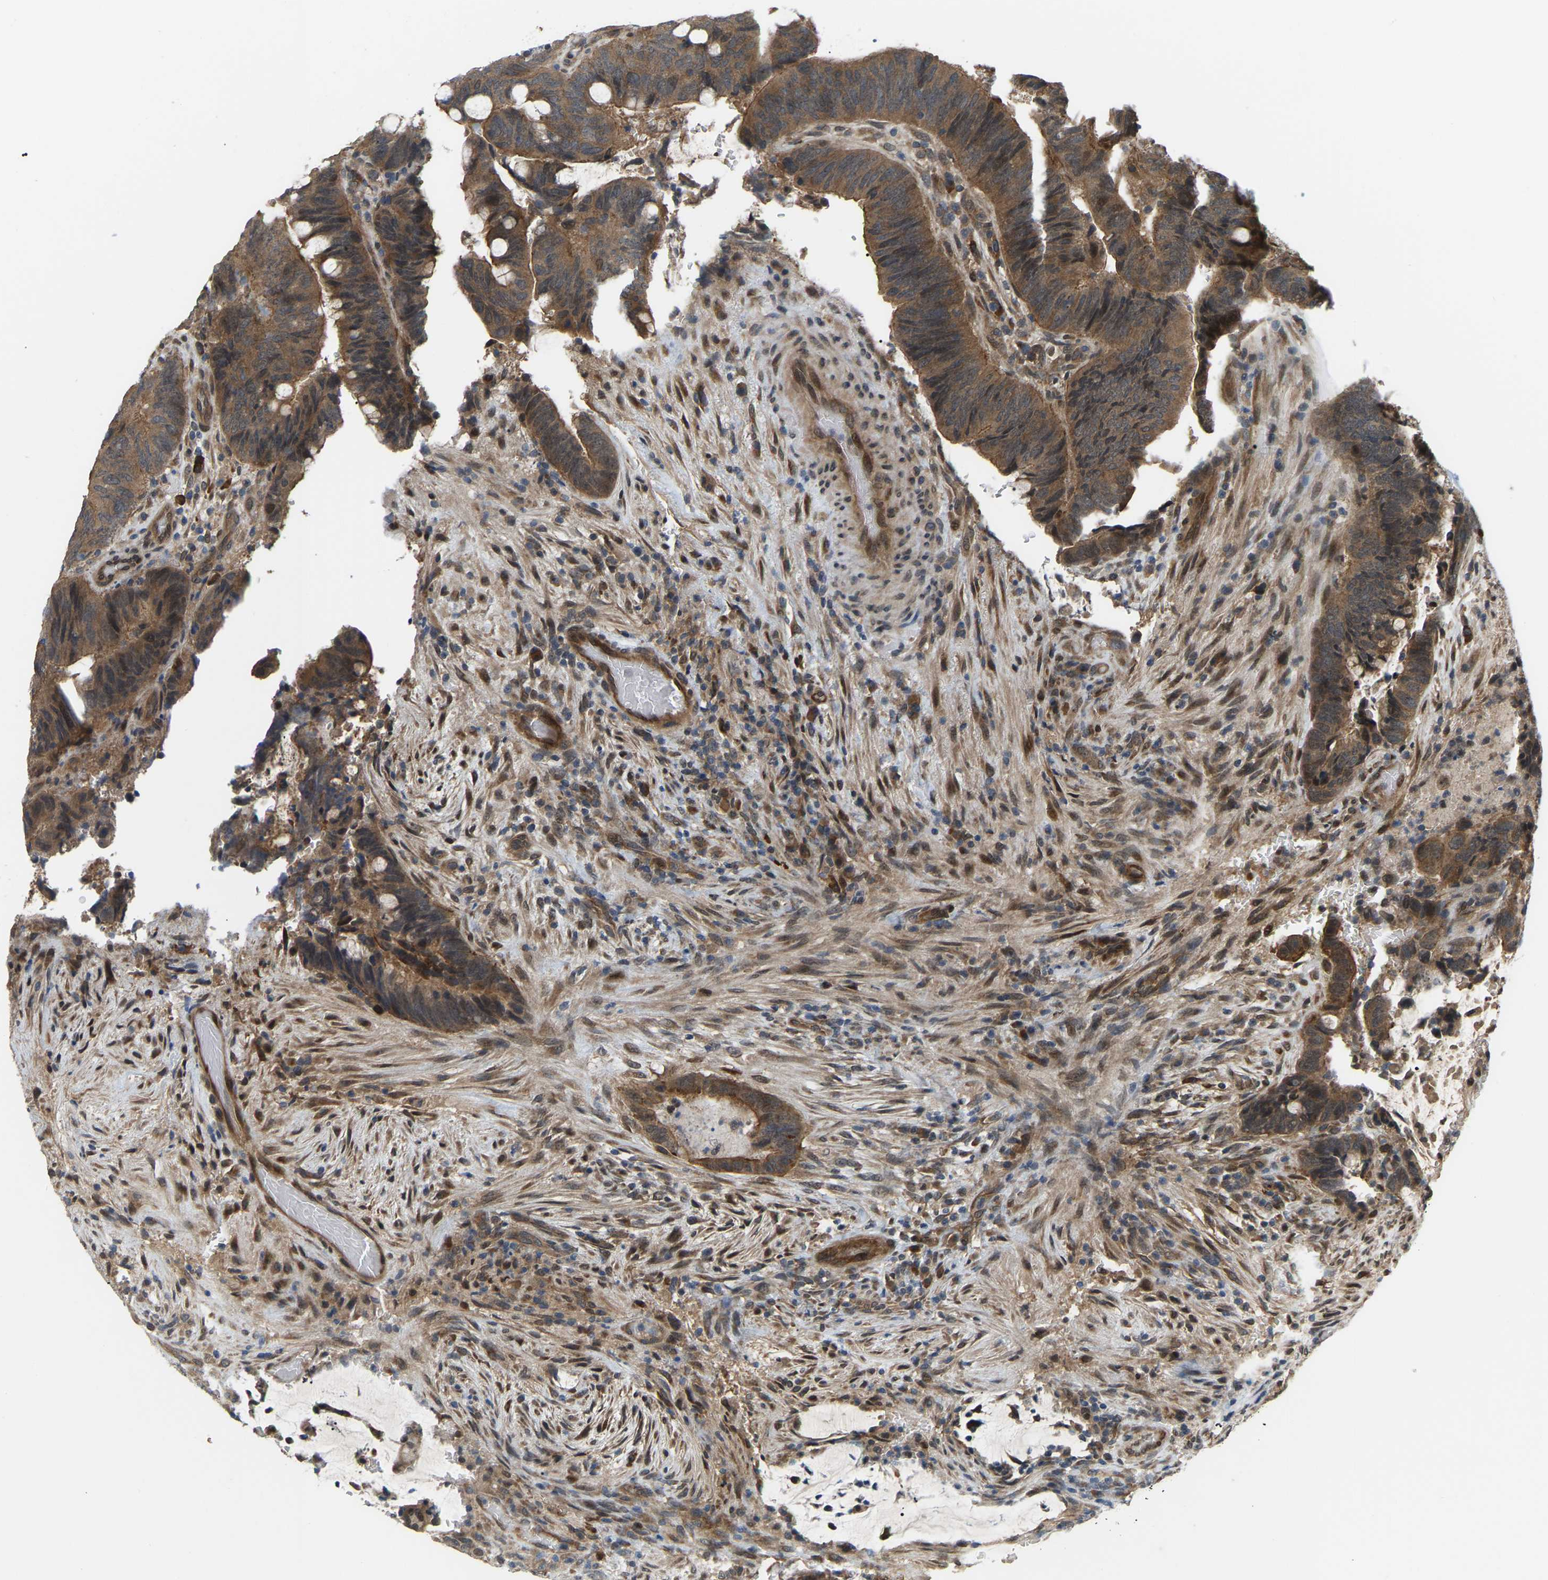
{"staining": {"intensity": "strong", "quantity": ">75%", "location": "cytoplasmic/membranous"}, "tissue": "colorectal cancer", "cell_type": "Tumor cells", "image_type": "cancer", "snomed": [{"axis": "morphology", "description": "Normal tissue, NOS"}, {"axis": "morphology", "description": "Adenocarcinoma, NOS"}, {"axis": "topography", "description": "Rectum"}, {"axis": "topography", "description": "Peripheral nerve tissue"}], "caption": "The micrograph displays immunohistochemical staining of colorectal cancer. There is strong cytoplasmic/membranous positivity is appreciated in approximately >75% of tumor cells.", "gene": "CROT", "patient": {"sex": "male", "age": 92}}